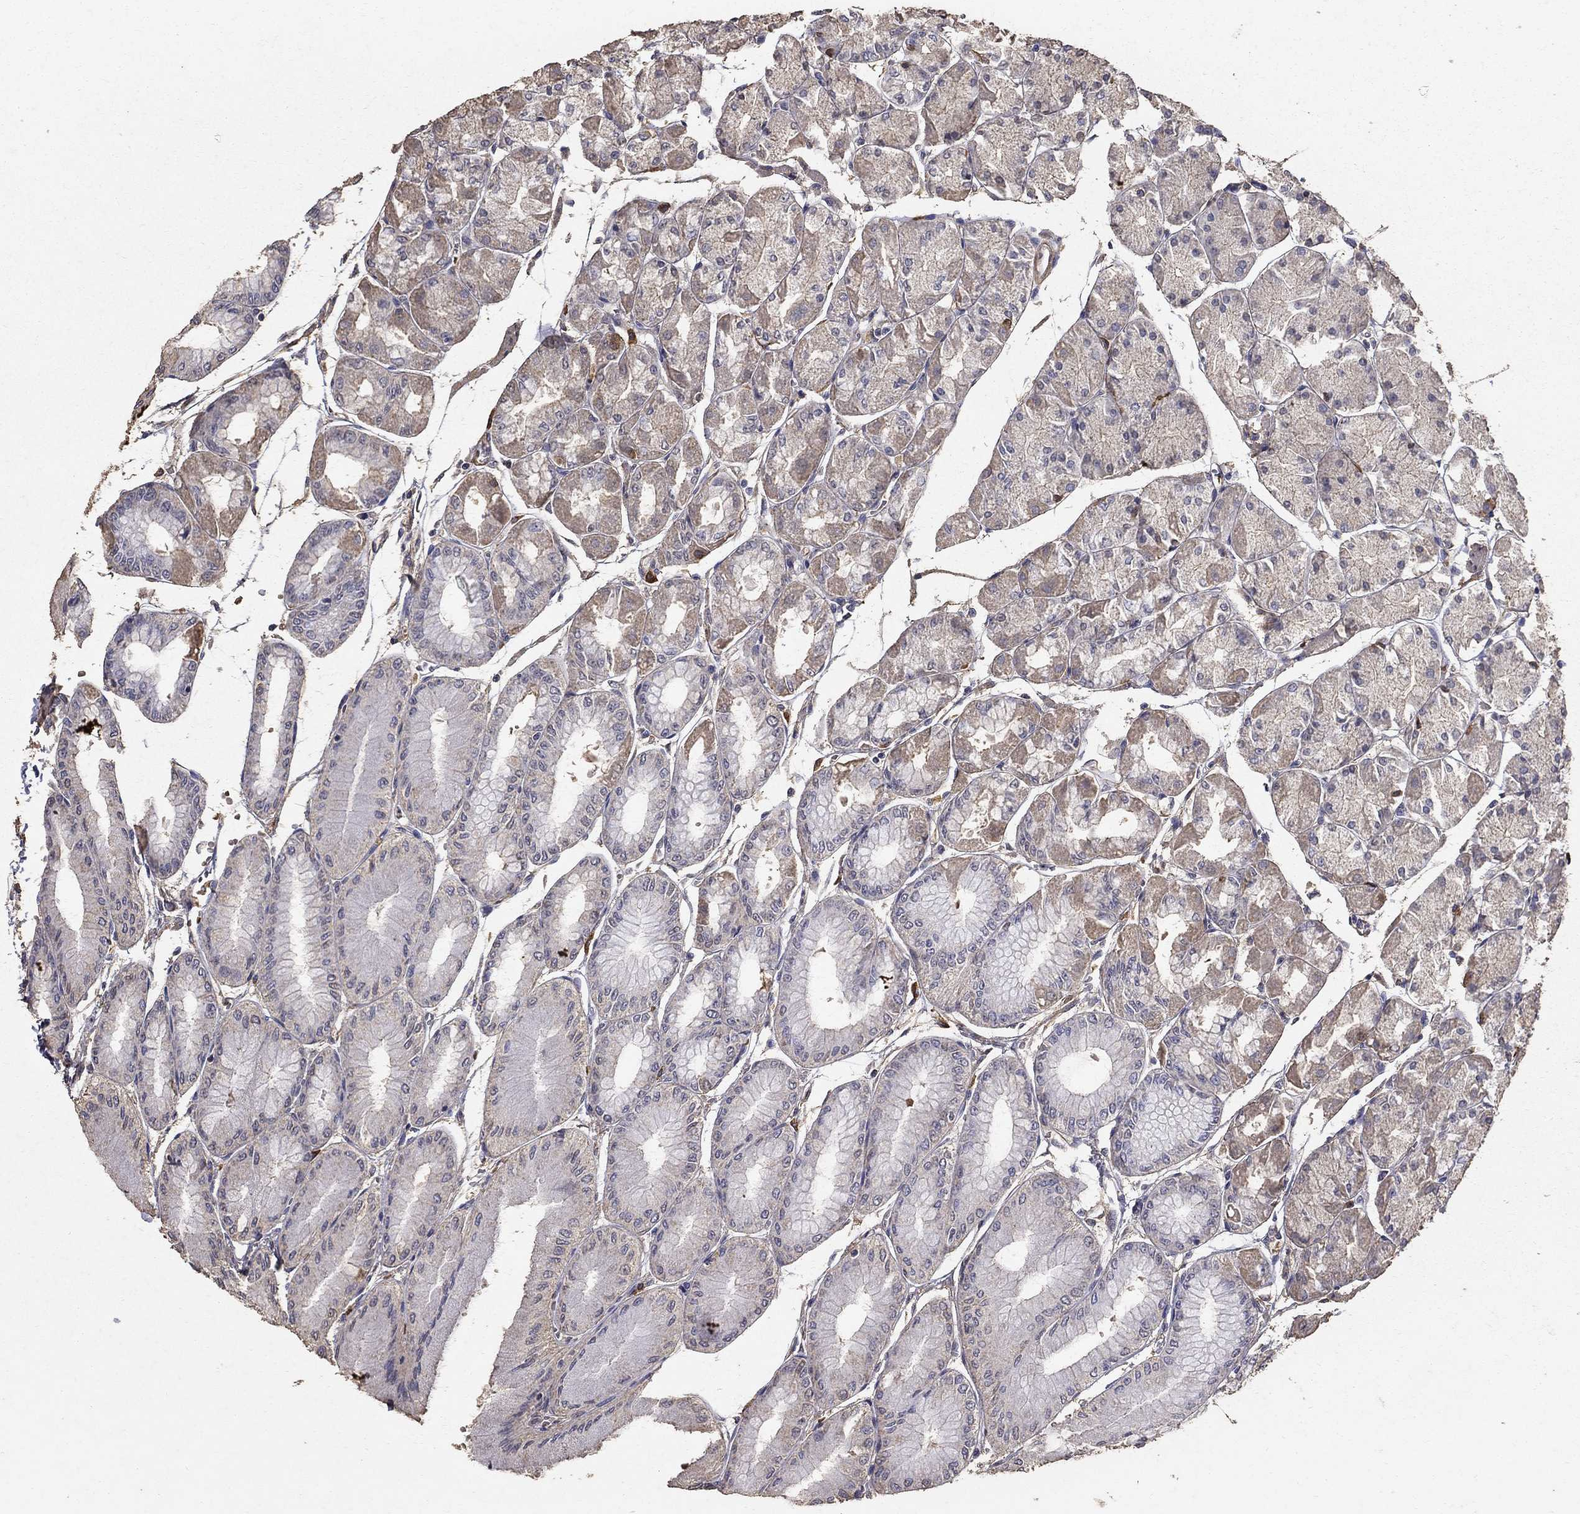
{"staining": {"intensity": "weak", "quantity": "<25%", "location": "cytoplasmic/membranous"}, "tissue": "stomach", "cell_type": "Glandular cells", "image_type": "normal", "snomed": [{"axis": "morphology", "description": "Normal tissue, NOS"}, {"axis": "topography", "description": "Stomach, upper"}], "caption": "This is a photomicrograph of immunohistochemistry staining of benign stomach, which shows no expression in glandular cells. The staining was performed using DAB (3,3'-diaminobenzidine) to visualize the protein expression in brown, while the nuclei were stained in blue with hematoxylin (Magnification: 20x).", "gene": "MPP2", "patient": {"sex": "male", "age": 60}}